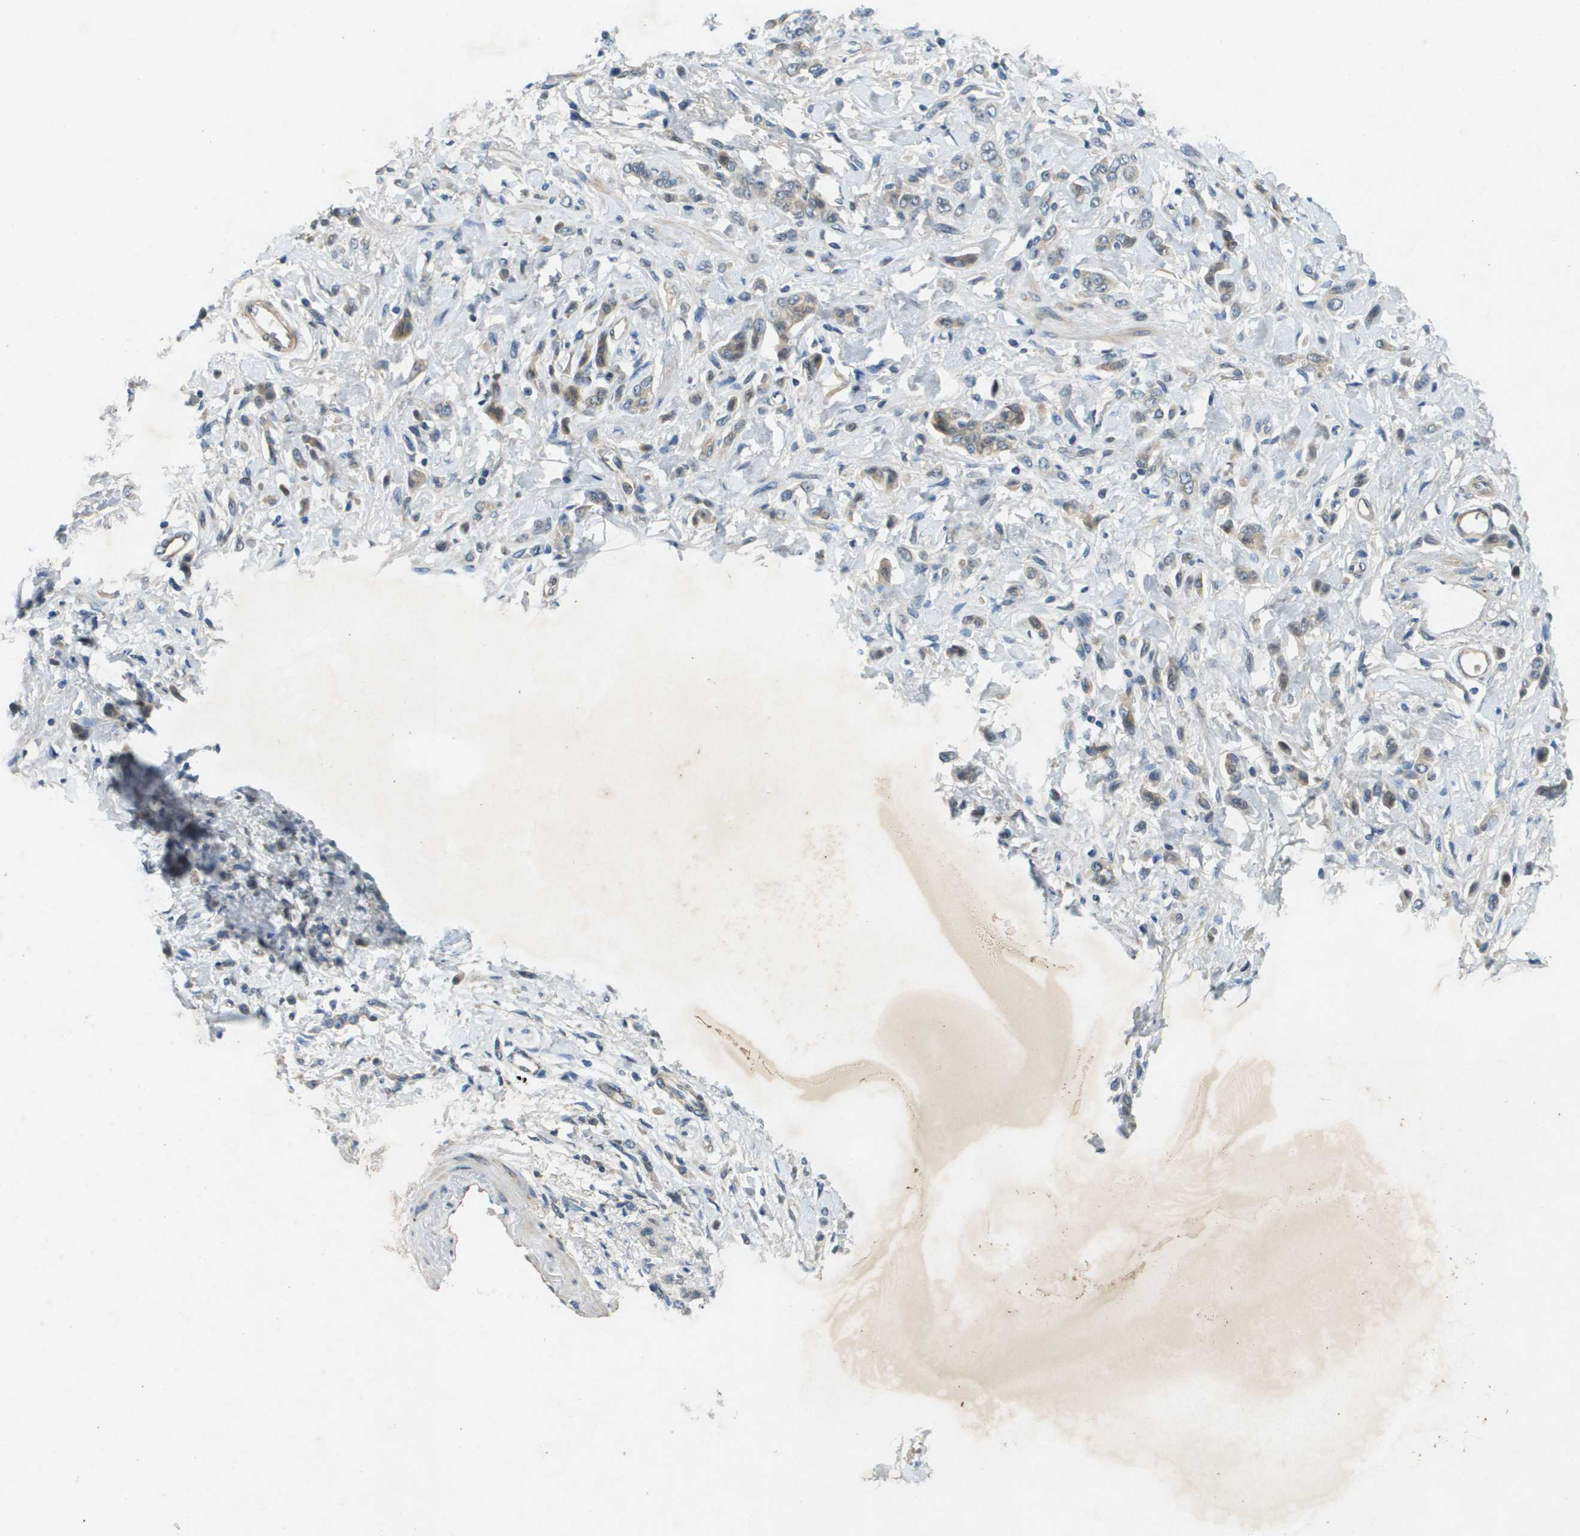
{"staining": {"intensity": "weak", "quantity": "<25%", "location": "cytoplasmic/membranous"}, "tissue": "stomach cancer", "cell_type": "Tumor cells", "image_type": "cancer", "snomed": [{"axis": "morphology", "description": "Normal tissue, NOS"}, {"axis": "morphology", "description": "Adenocarcinoma, NOS"}, {"axis": "topography", "description": "Stomach"}], "caption": "Tumor cells are negative for protein expression in human adenocarcinoma (stomach).", "gene": "PGAP3", "patient": {"sex": "male", "age": 82}}